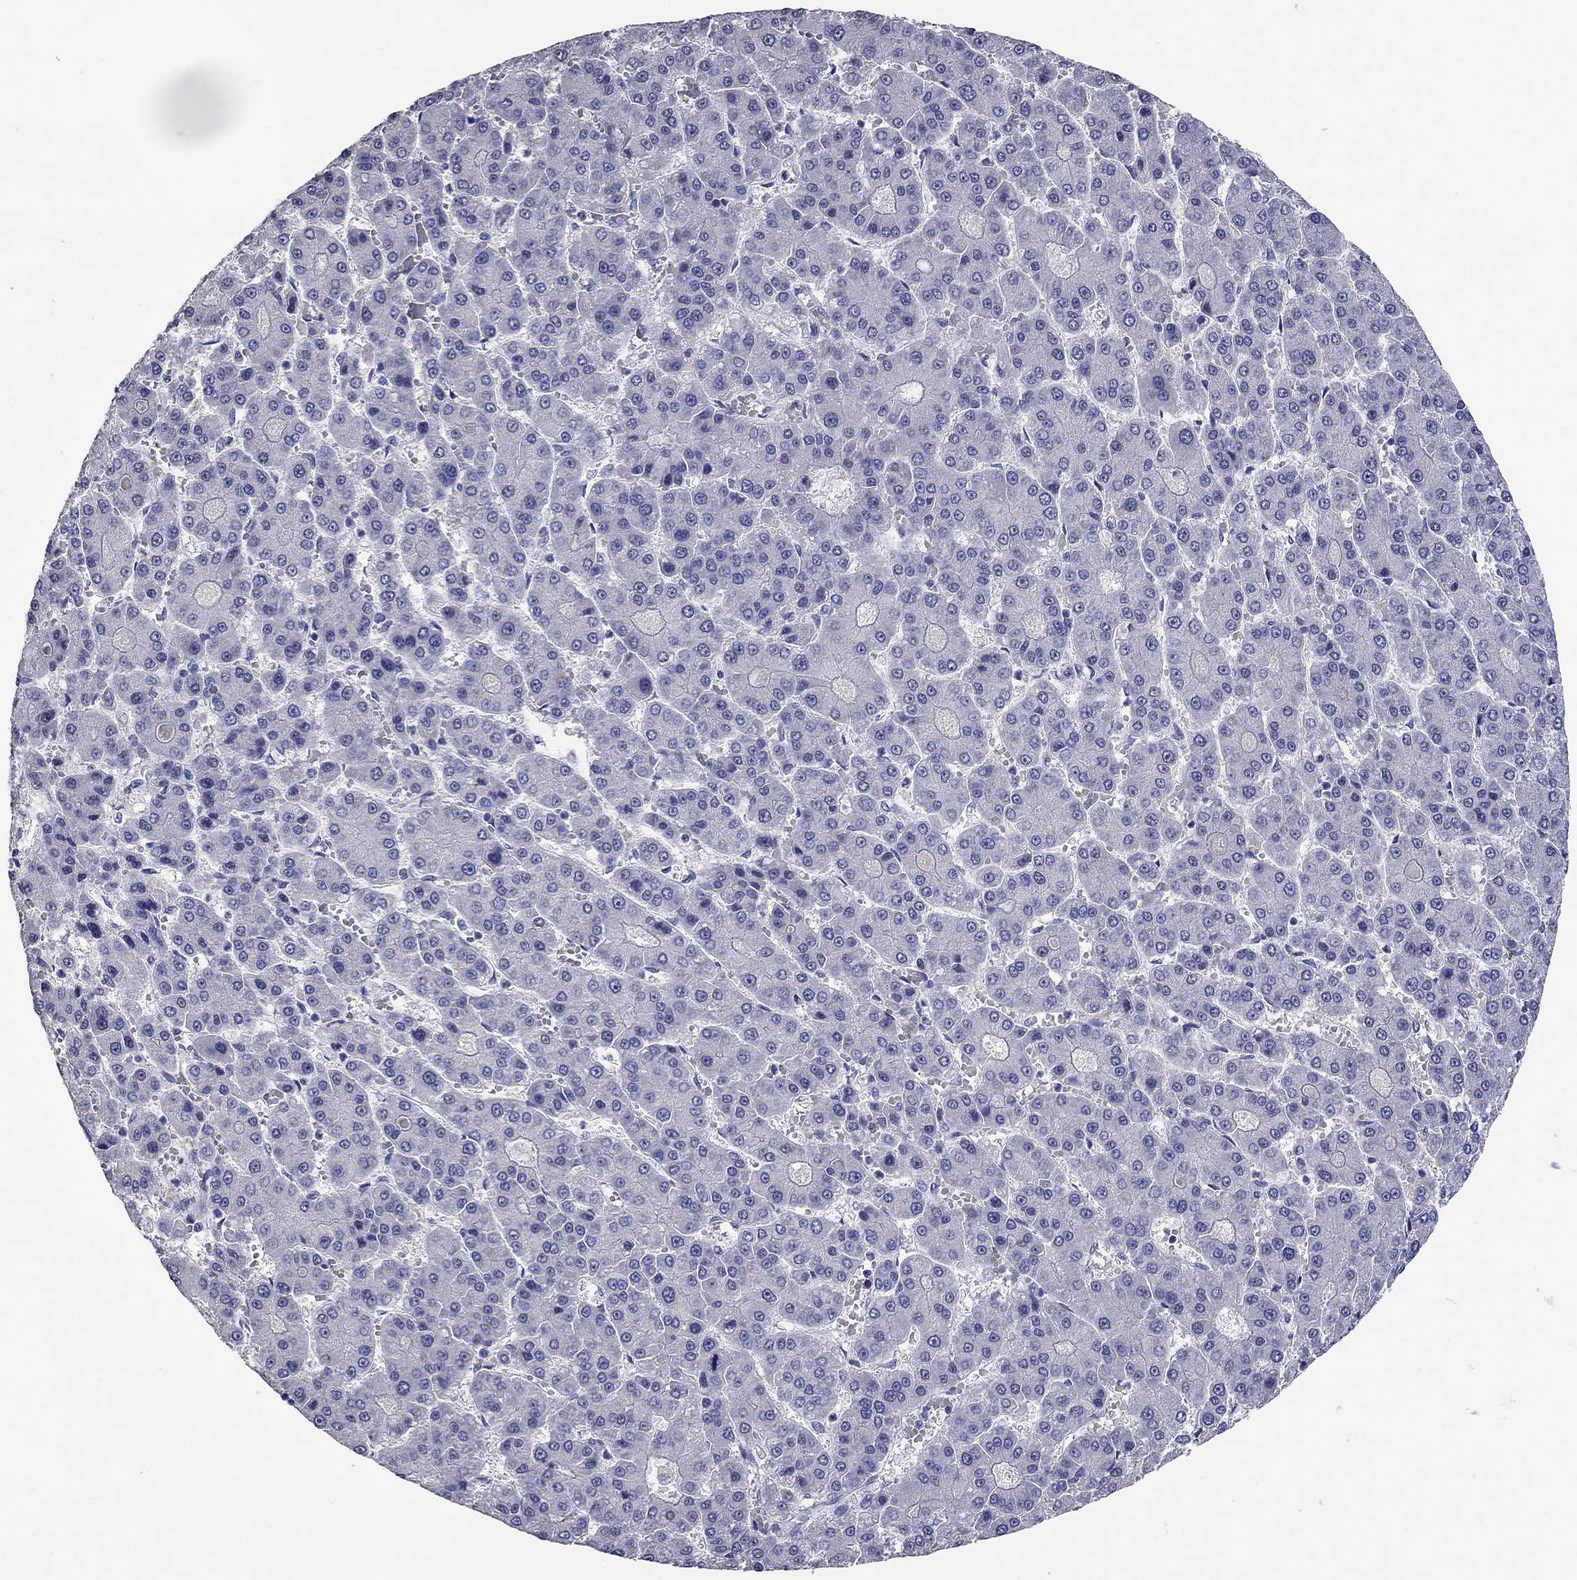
{"staining": {"intensity": "negative", "quantity": "none", "location": "none"}, "tissue": "liver cancer", "cell_type": "Tumor cells", "image_type": "cancer", "snomed": [{"axis": "morphology", "description": "Carcinoma, Hepatocellular, NOS"}, {"axis": "topography", "description": "Liver"}], "caption": "Tumor cells show no significant staining in liver cancer.", "gene": "SYT12", "patient": {"sex": "male", "age": 70}}